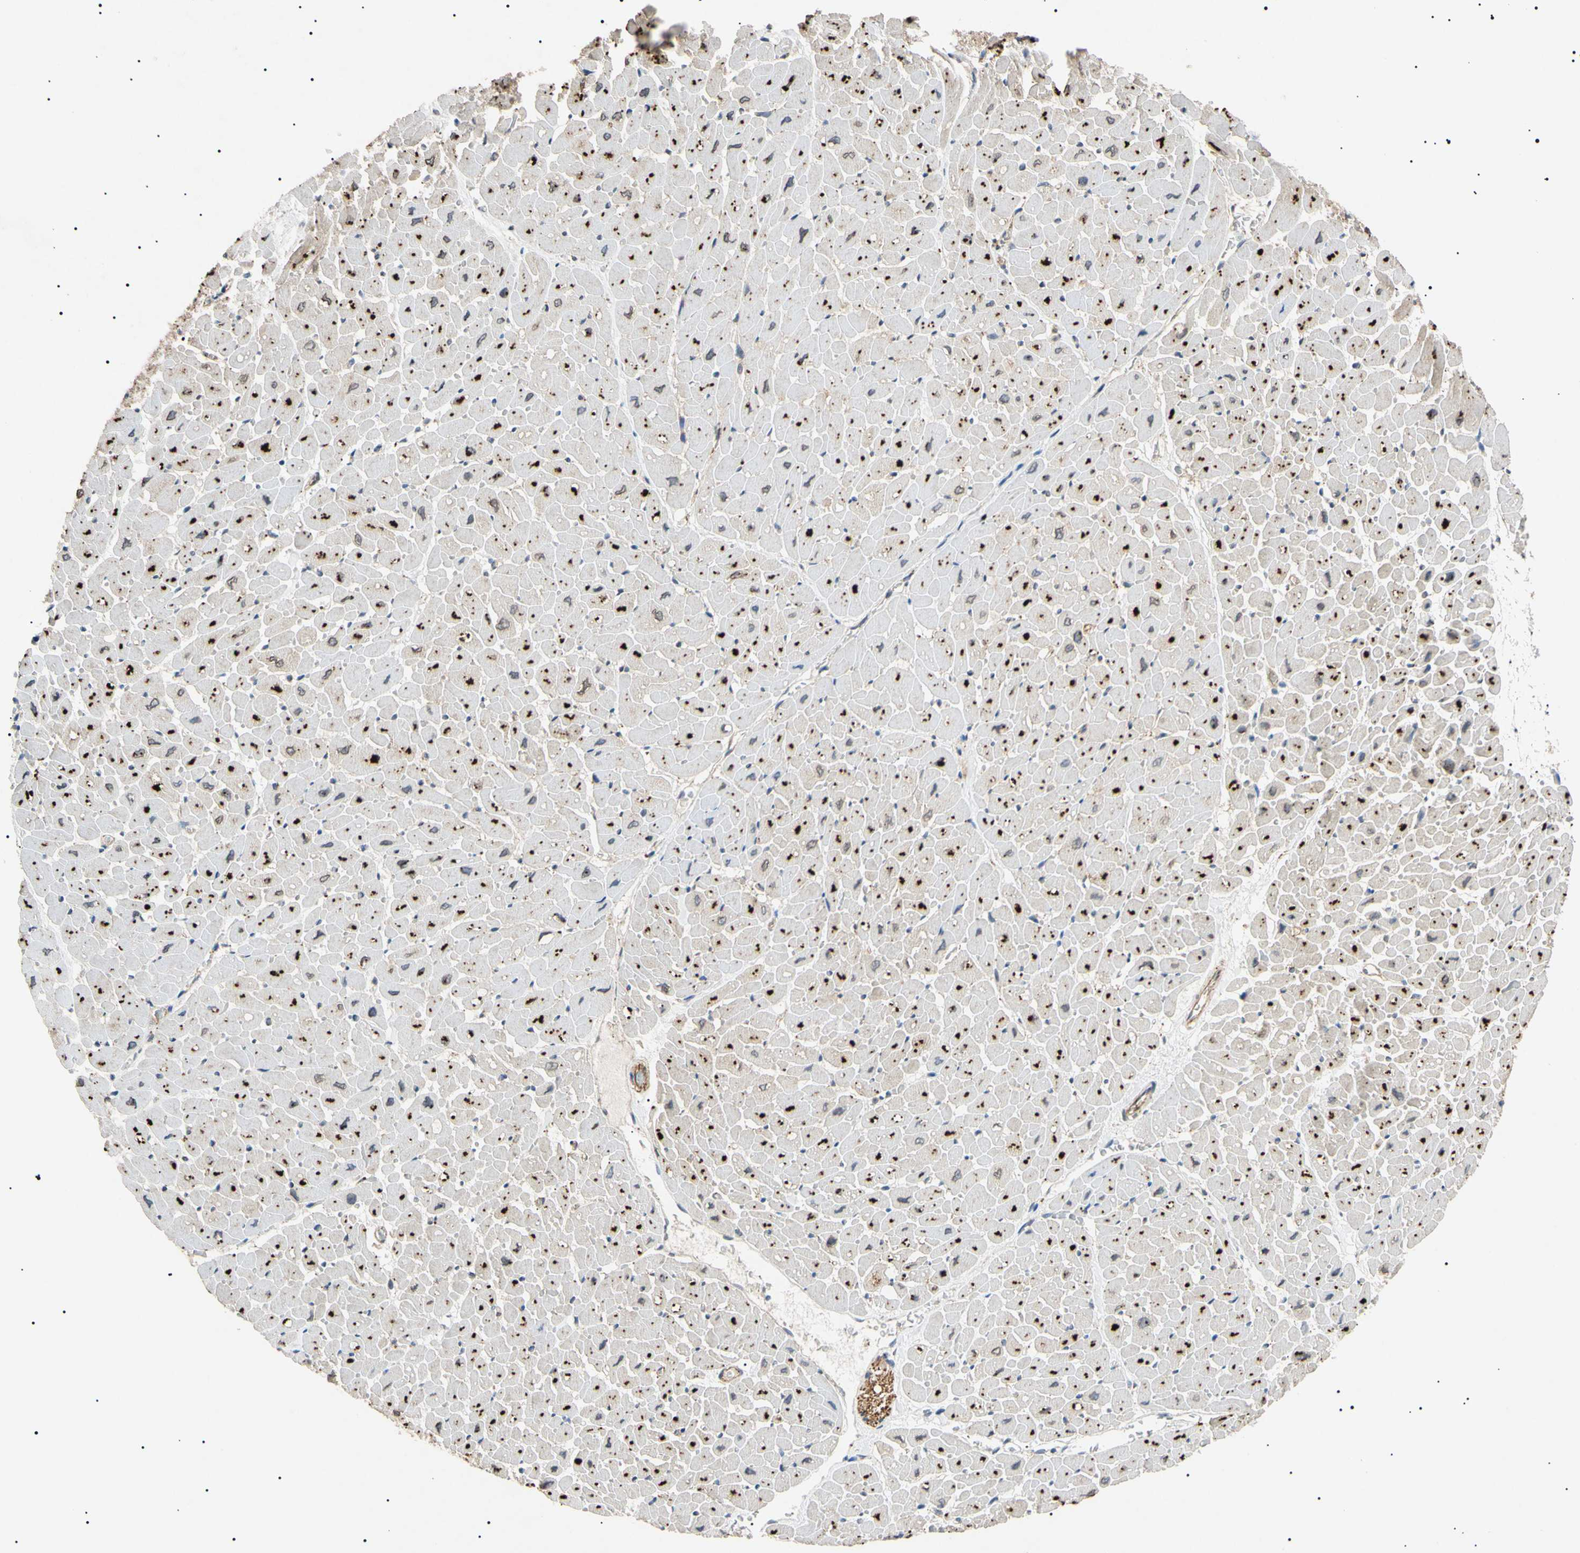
{"staining": {"intensity": "strong", "quantity": ">75%", "location": "cytoplasmic/membranous"}, "tissue": "heart muscle", "cell_type": "Cardiomyocytes", "image_type": "normal", "snomed": [{"axis": "morphology", "description": "Normal tissue, NOS"}, {"axis": "topography", "description": "Heart"}], "caption": "An immunohistochemistry (IHC) micrograph of unremarkable tissue is shown. Protein staining in brown labels strong cytoplasmic/membranous positivity in heart muscle within cardiomyocytes.", "gene": "TUBB4A", "patient": {"sex": "male", "age": 45}}